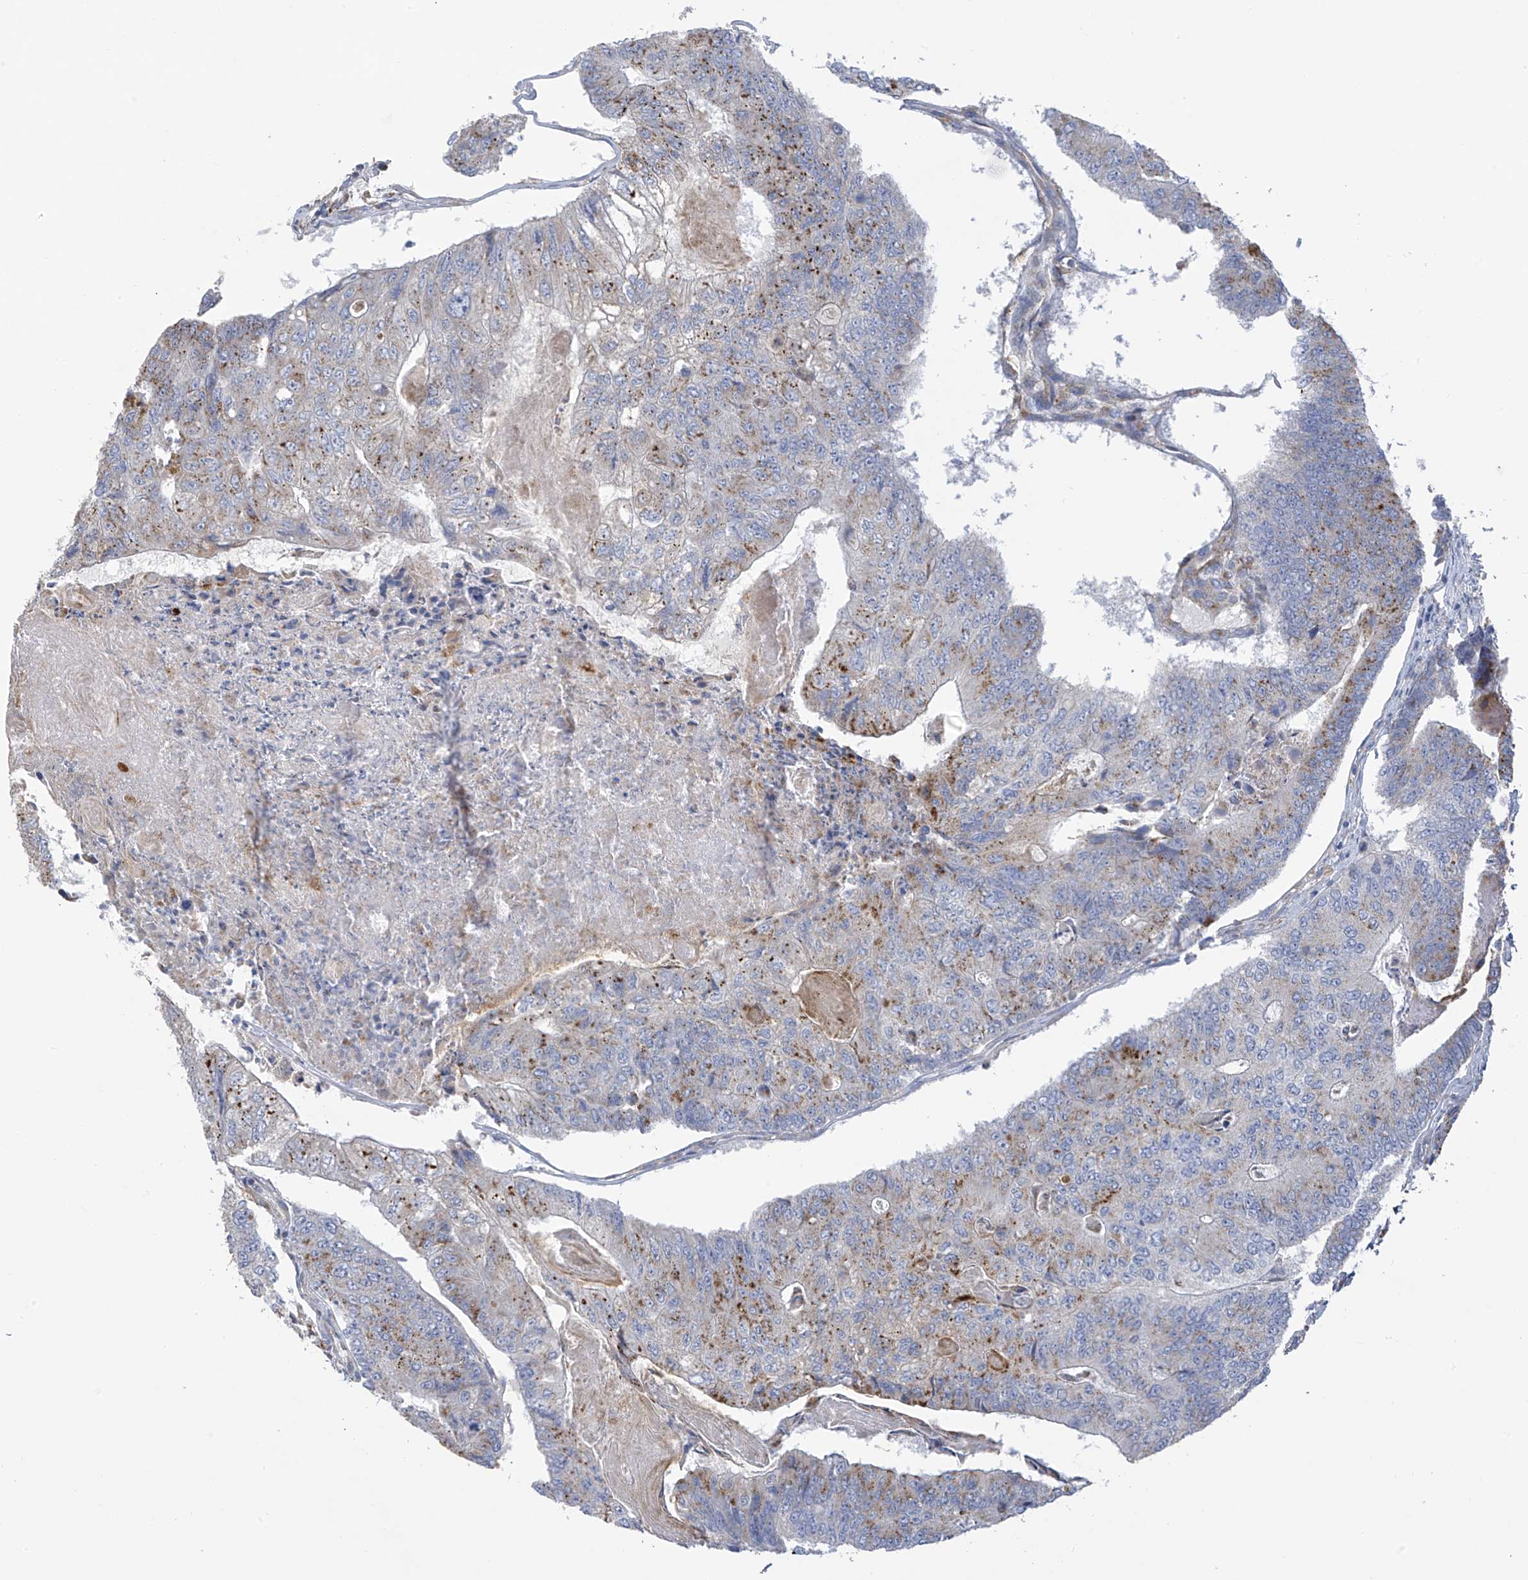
{"staining": {"intensity": "moderate", "quantity": "<25%", "location": "cytoplasmic/membranous"}, "tissue": "colorectal cancer", "cell_type": "Tumor cells", "image_type": "cancer", "snomed": [{"axis": "morphology", "description": "Adenocarcinoma, NOS"}, {"axis": "topography", "description": "Colon"}], "caption": "There is low levels of moderate cytoplasmic/membranous staining in tumor cells of colorectal adenocarcinoma, as demonstrated by immunohistochemical staining (brown color).", "gene": "ITM2B", "patient": {"sex": "female", "age": 67}}